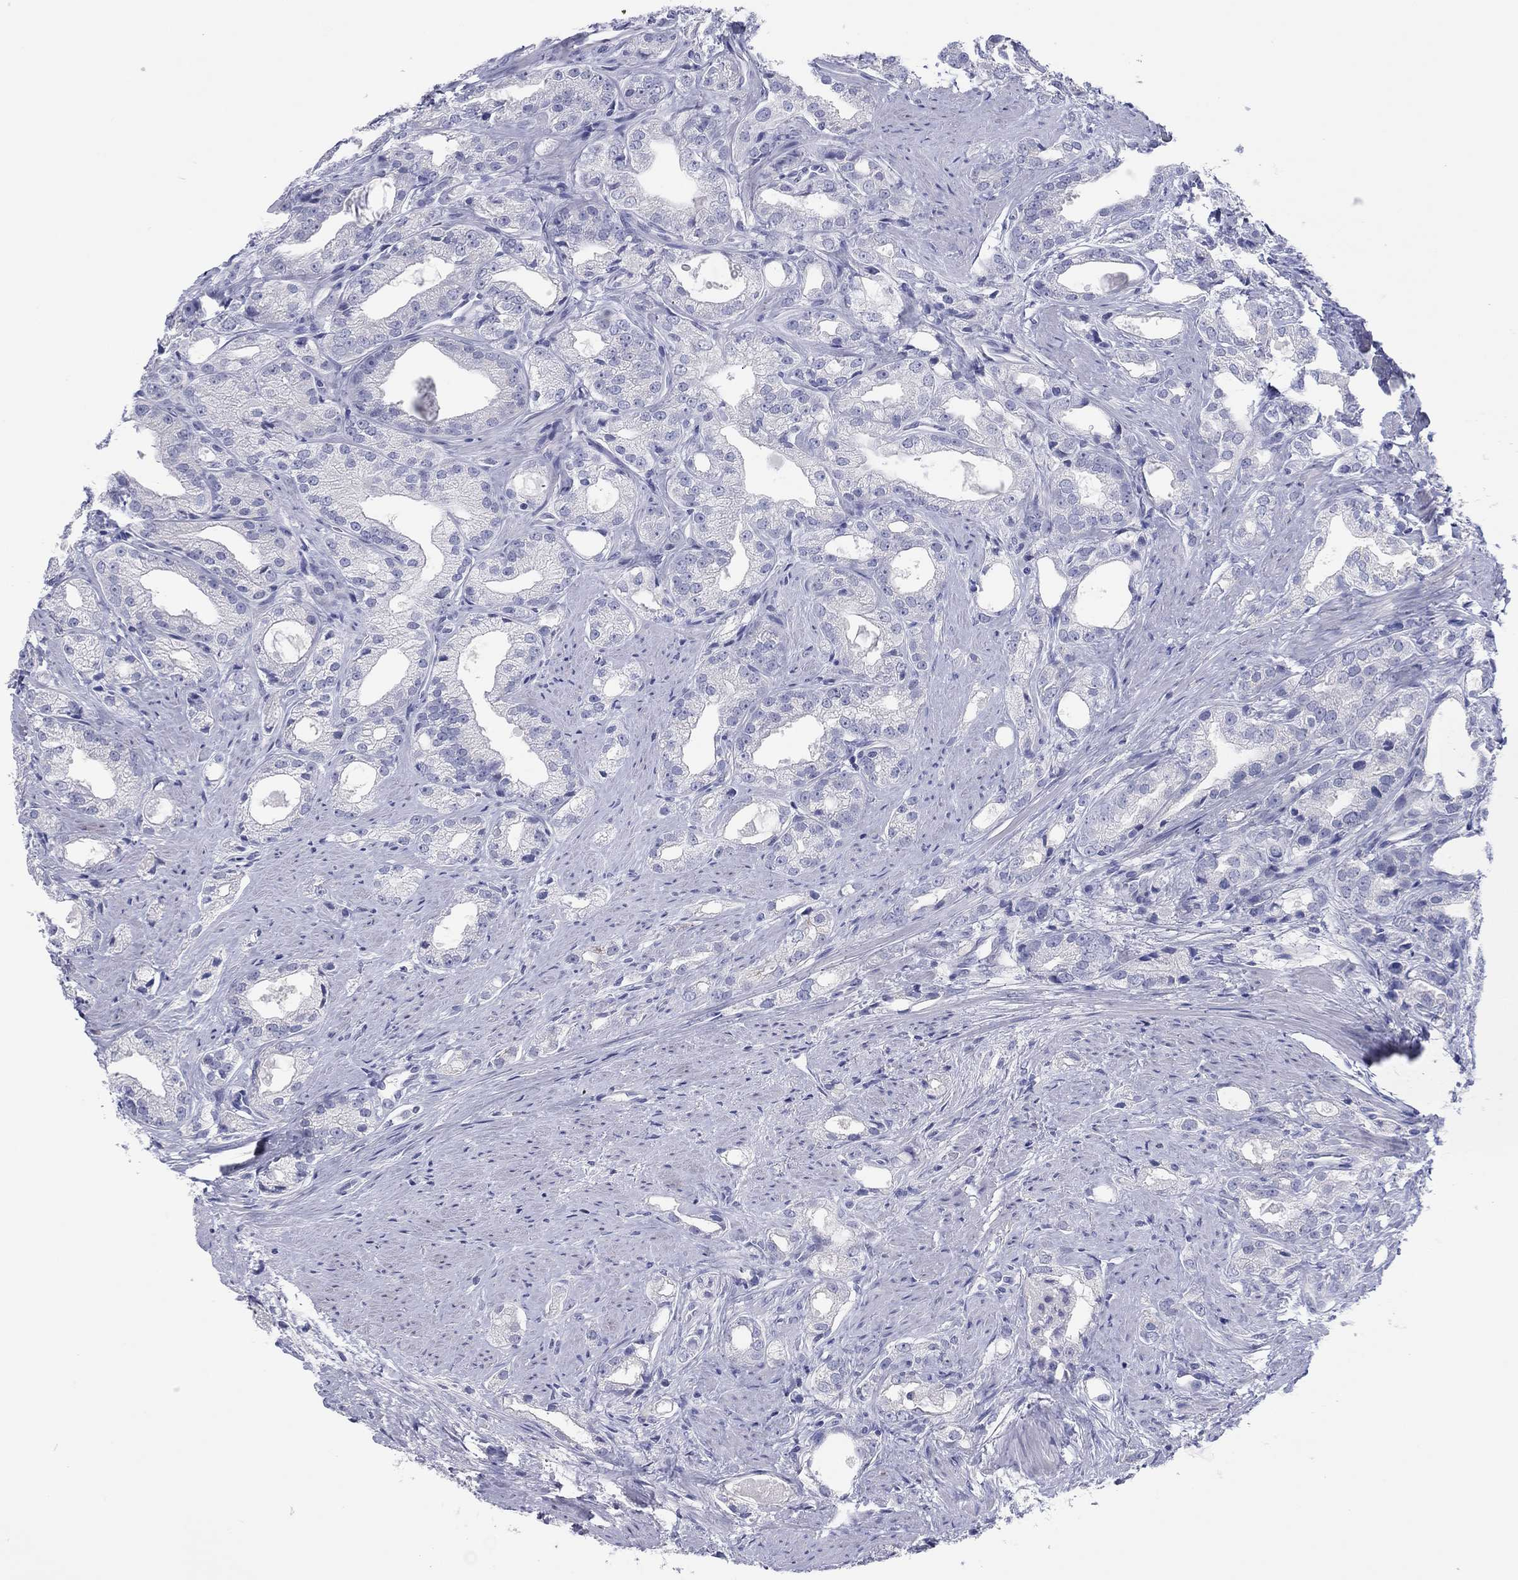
{"staining": {"intensity": "negative", "quantity": "none", "location": "none"}, "tissue": "prostate cancer", "cell_type": "Tumor cells", "image_type": "cancer", "snomed": [{"axis": "morphology", "description": "Adenocarcinoma, NOS"}, {"axis": "morphology", "description": "Adenocarcinoma, High grade"}, {"axis": "topography", "description": "Prostate"}], "caption": "A photomicrograph of human prostate adenocarcinoma is negative for staining in tumor cells.", "gene": "ERICH3", "patient": {"sex": "male", "age": 70}}